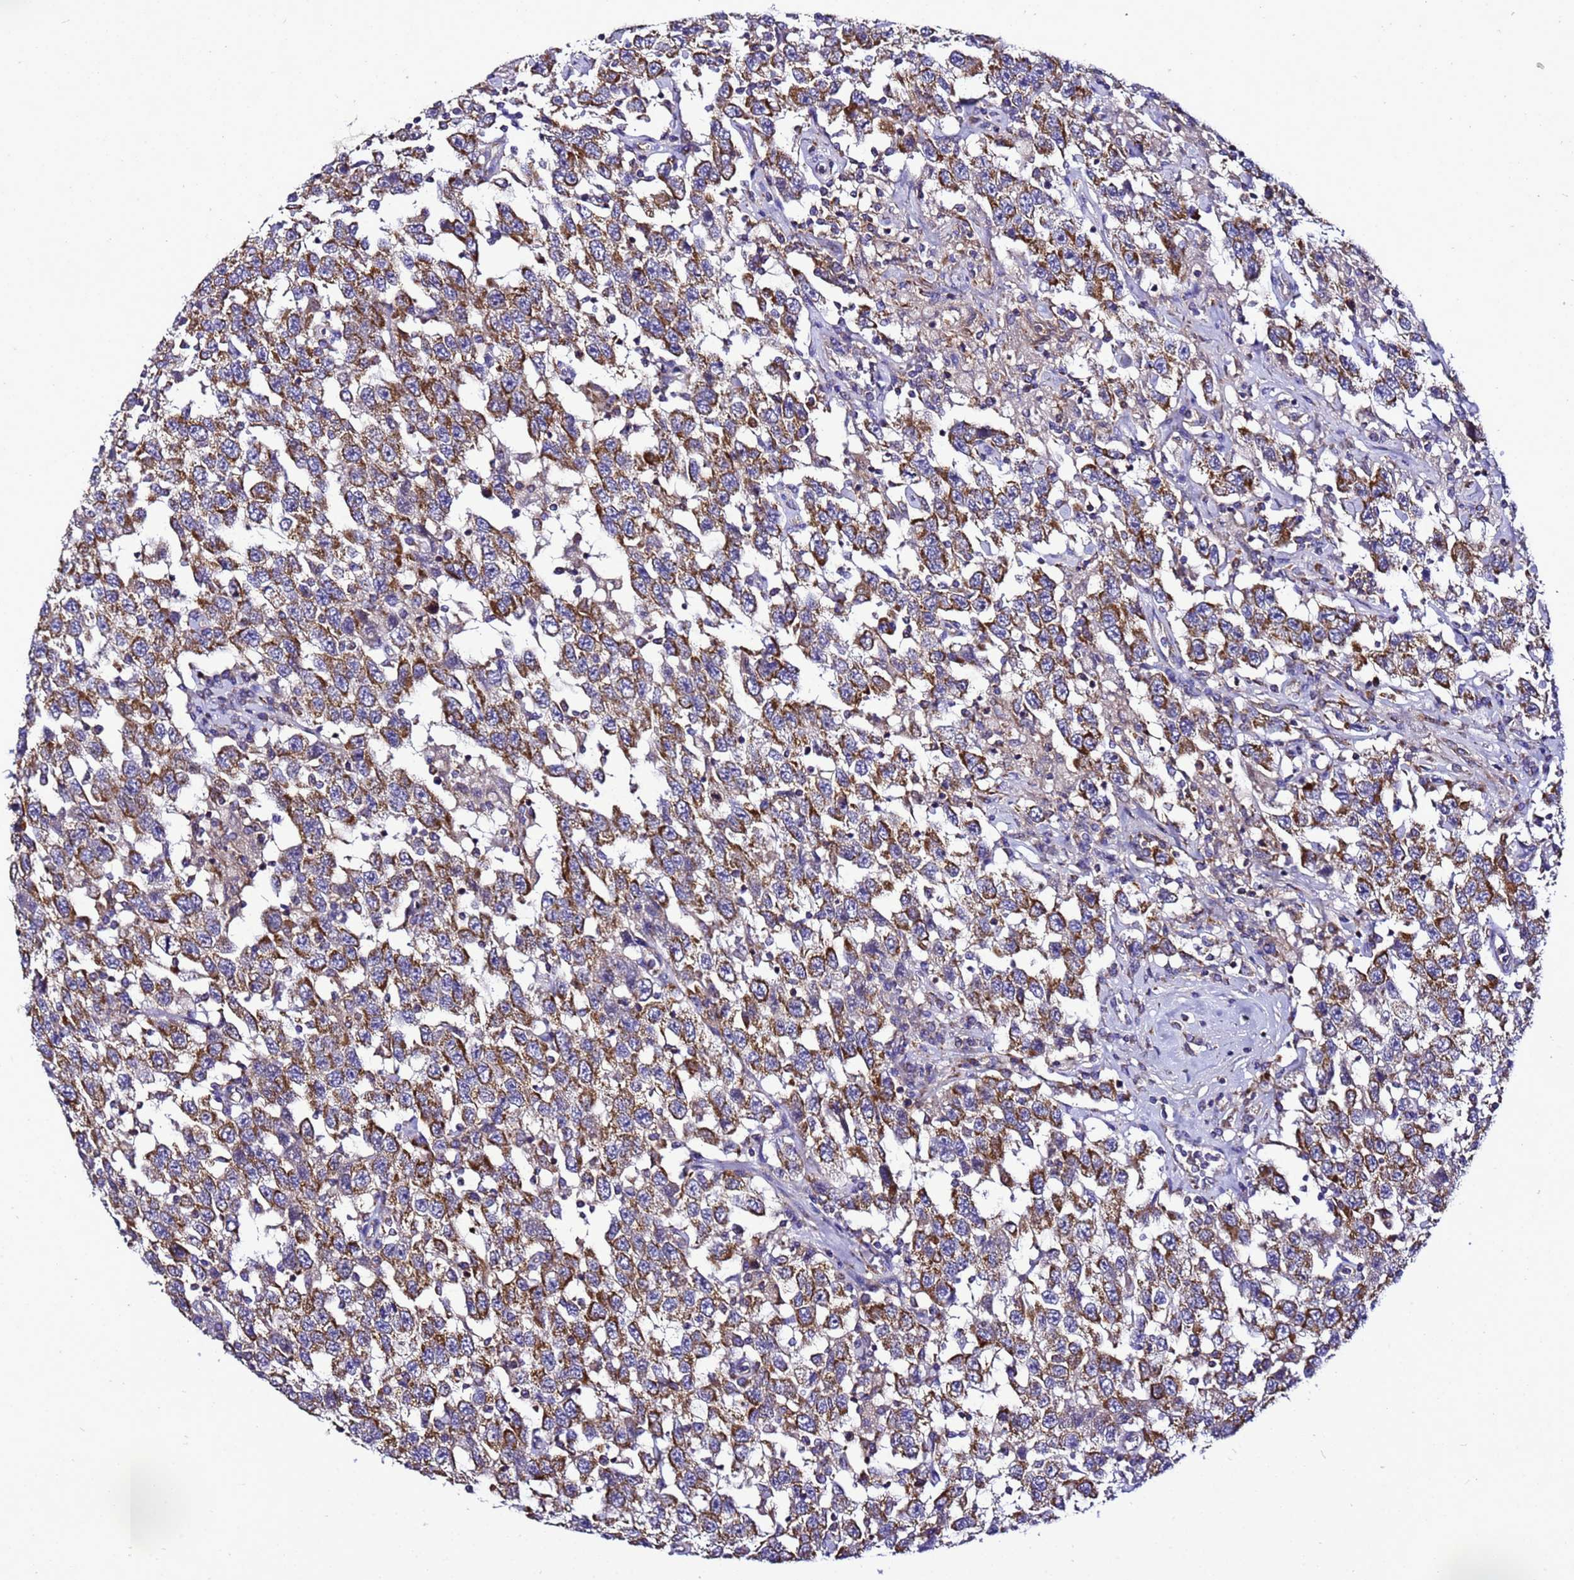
{"staining": {"intensity": "moderate", "quantity": ">75%", "location": "cytoplasmic/membranous"}, "tissue": "testis cancer", "cell_type": "Tumor cells", "image_type": "cancer", "snomed": [{"axis": "morphology", "description": "Seminoma, NOS"}, {"axis": "topography", "description": "Testis"}], "caption": "Tumor cells display medium levels of moderate cytoplasmic/membranous positivity in about >75% of cells in human testis cancer.", "gene": "HIGD2A", "patient": {"sex": "male", "age": 41}}